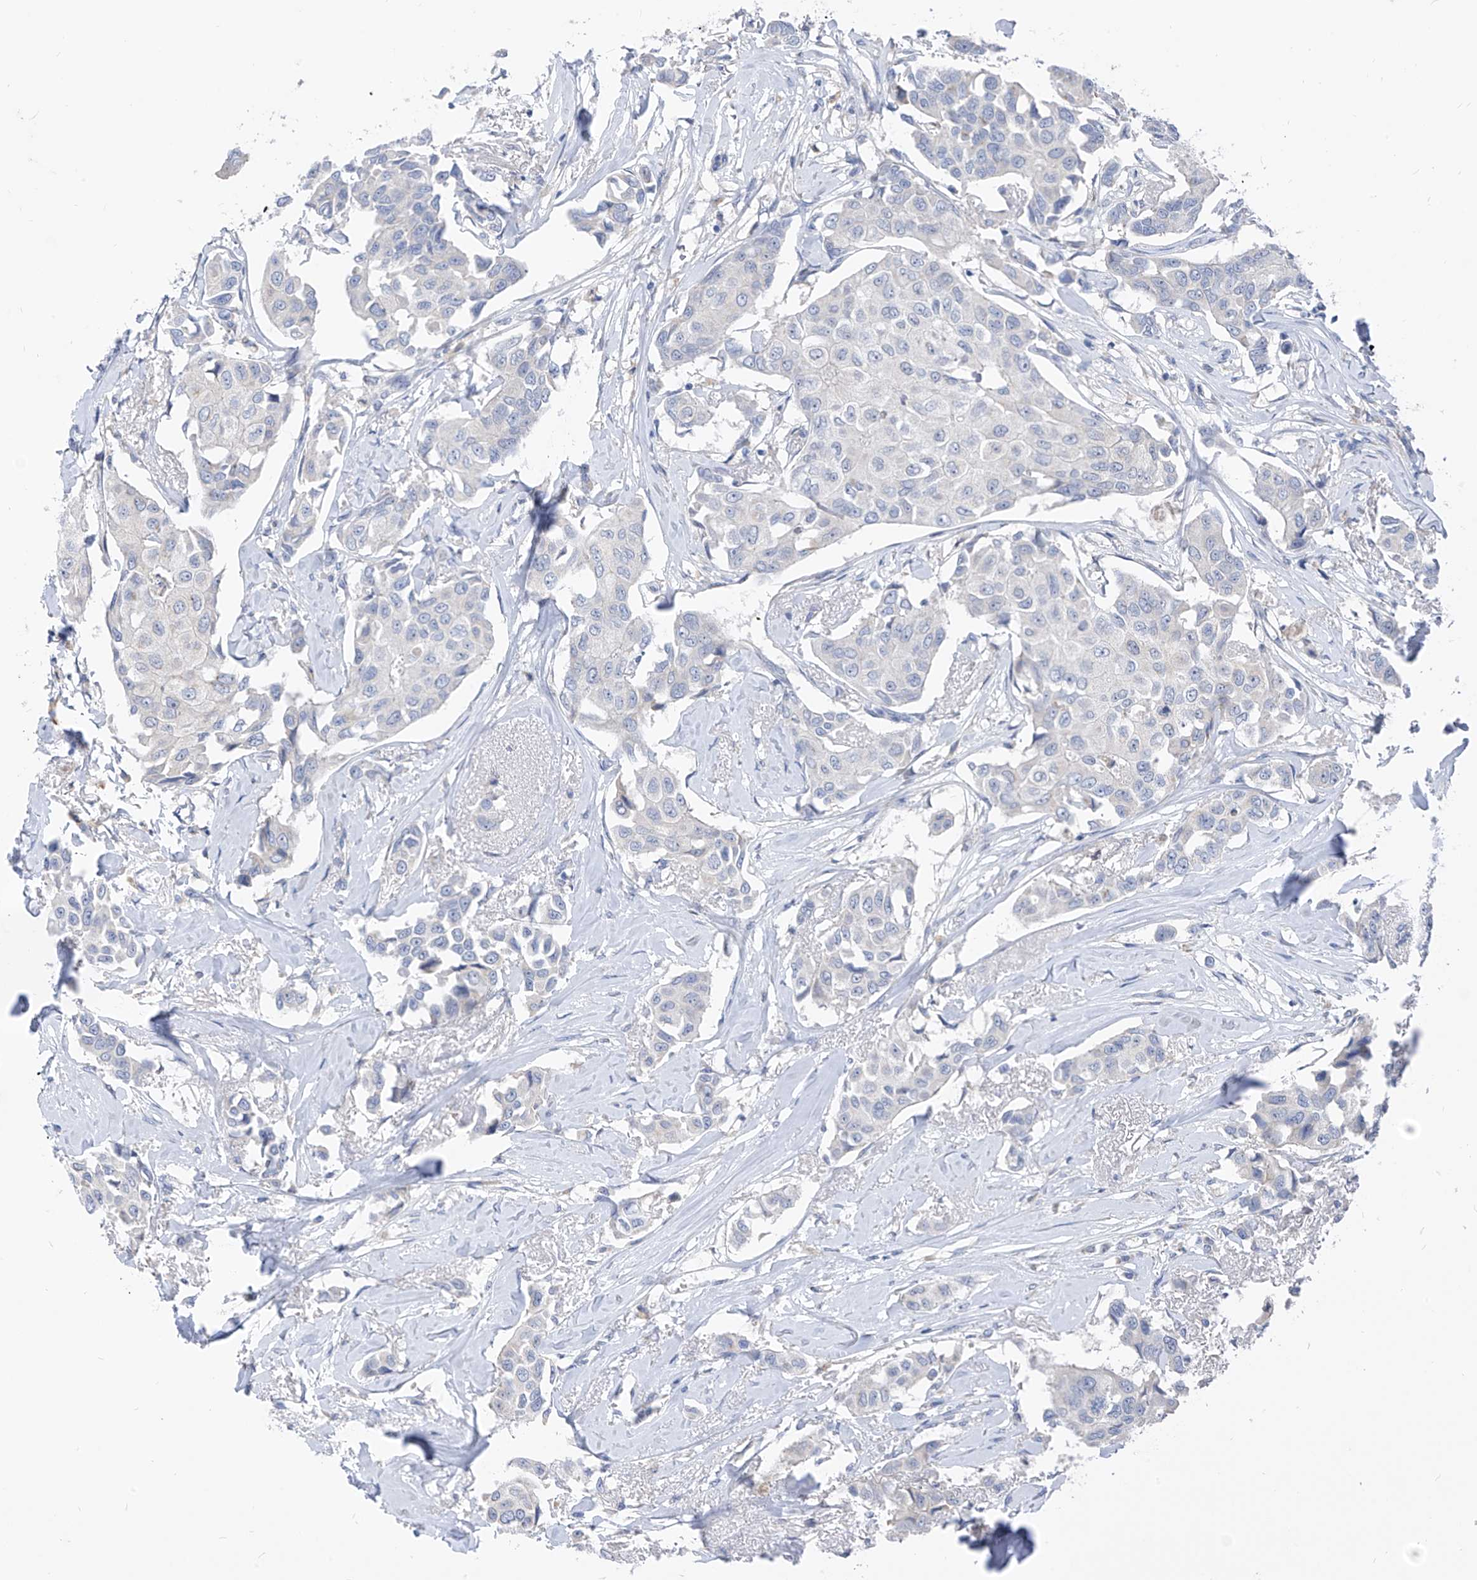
{"staining": {"intensity": "negative", "quantity": "none", "location": "none"}, "tissue": "breast cancer", "cell_type": "Tumor cells", "image_type": "cancer", "snomed": [{"axis": "morphology", "description": "Duct carcinoma"}, {"axis": "topography", "description": "Breast"}], "caption": "This image is of breast infiltrating ductal carcinoma stained with IHC to label a protein in brown with the nuclei are counter-stained blue. There is no staining in tumor cells.", "gene": "LDAH", "patient": {"sex": "female", "age": 80}}